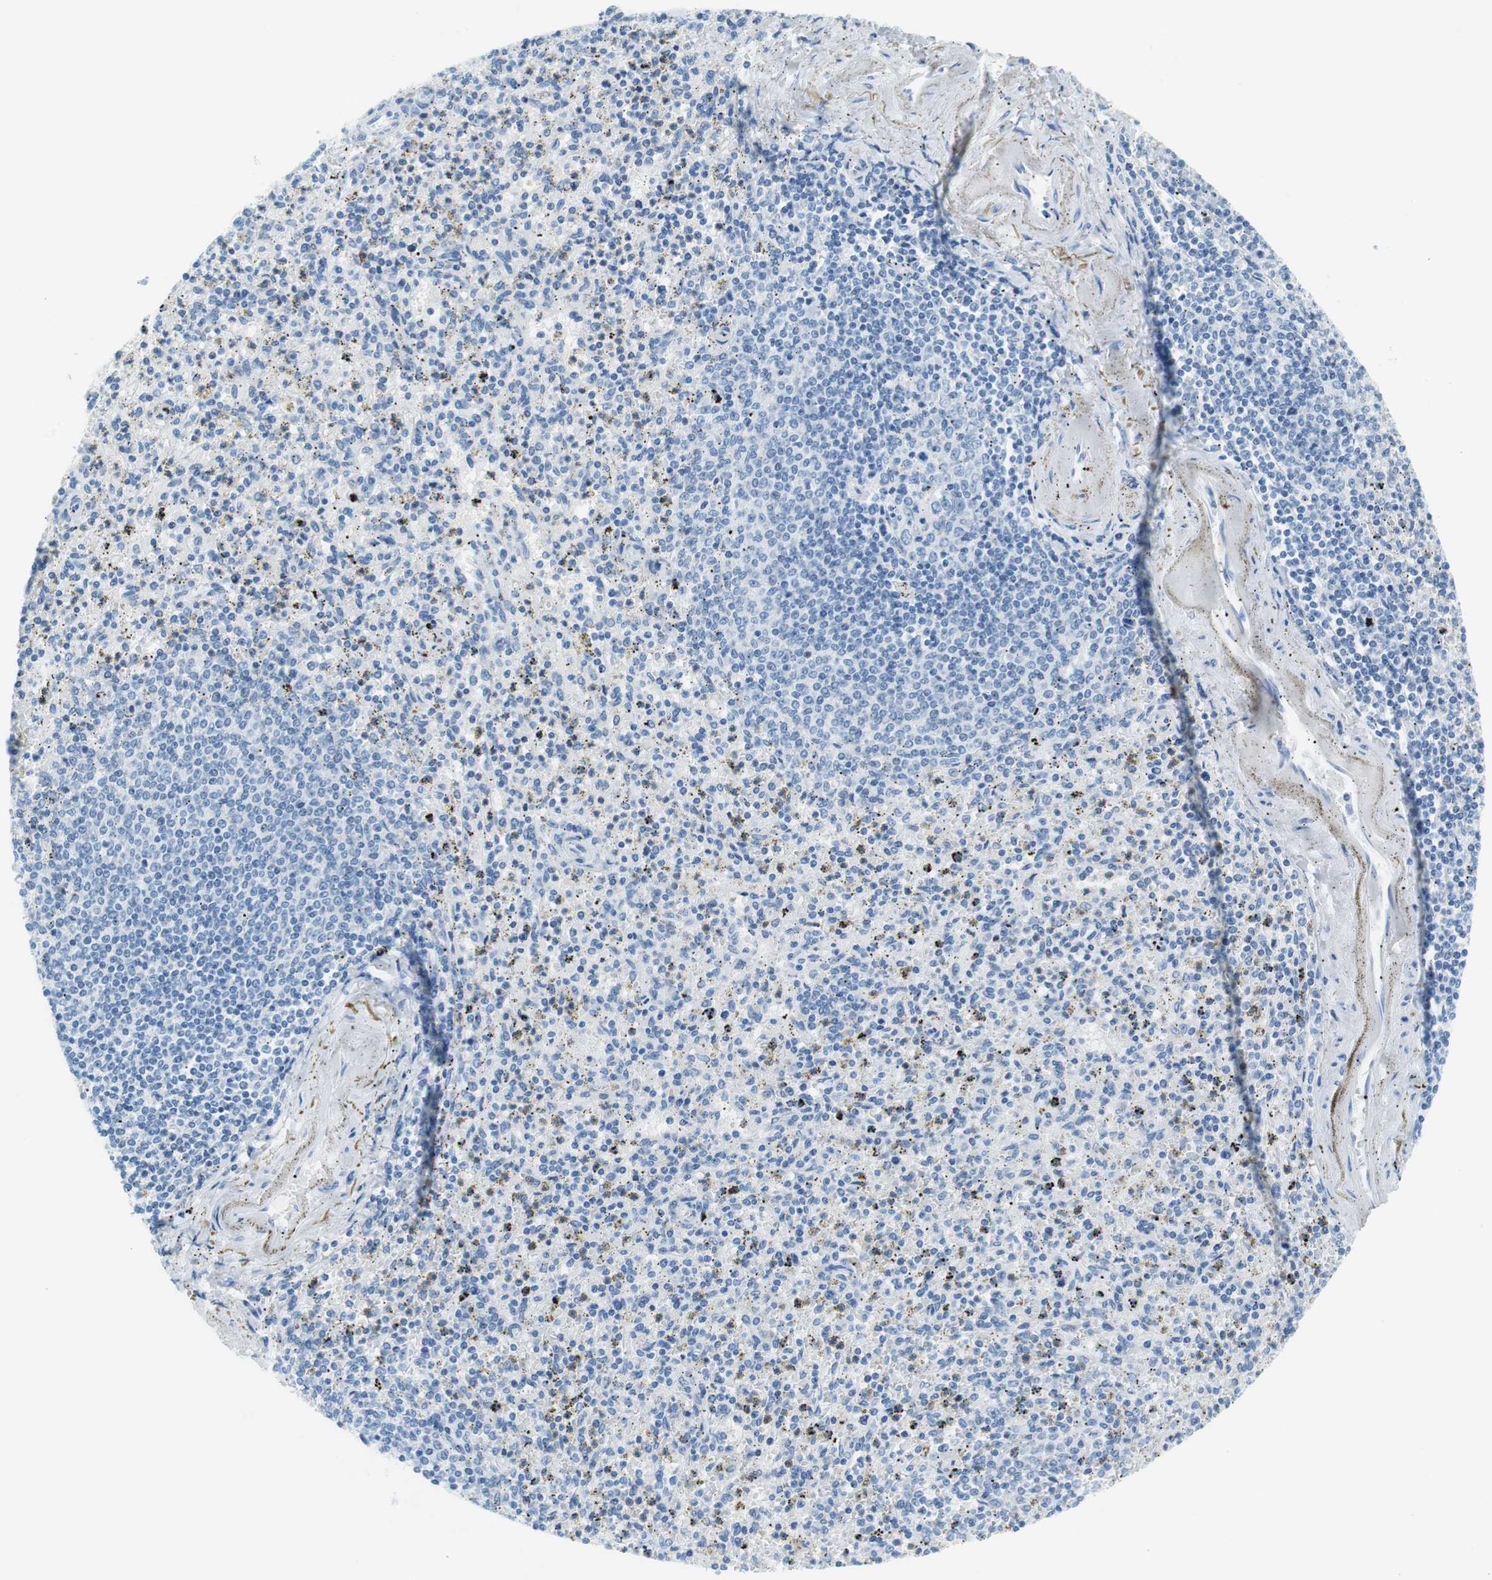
{"staining": {"intensity": "negative", "quantity": "none", "location": "none"}, "tissue": "spleen", "cell_type": "Cells in red pulp", "image_type": "normal", "snomed": [{"axis": "morphology", "description": "Normal tissue, NOS"}, {"axis": "topography", "description": "Spleen"}], "caption": "IHC micrograph of unremarkable spleen: spleen stained with DAB (3,3'-diaminobenzidine) demonstrates no significant protein positivity in cells in red pulp.", "gene": "MYH1", "patient": {"sex": "male", "age": 72}}